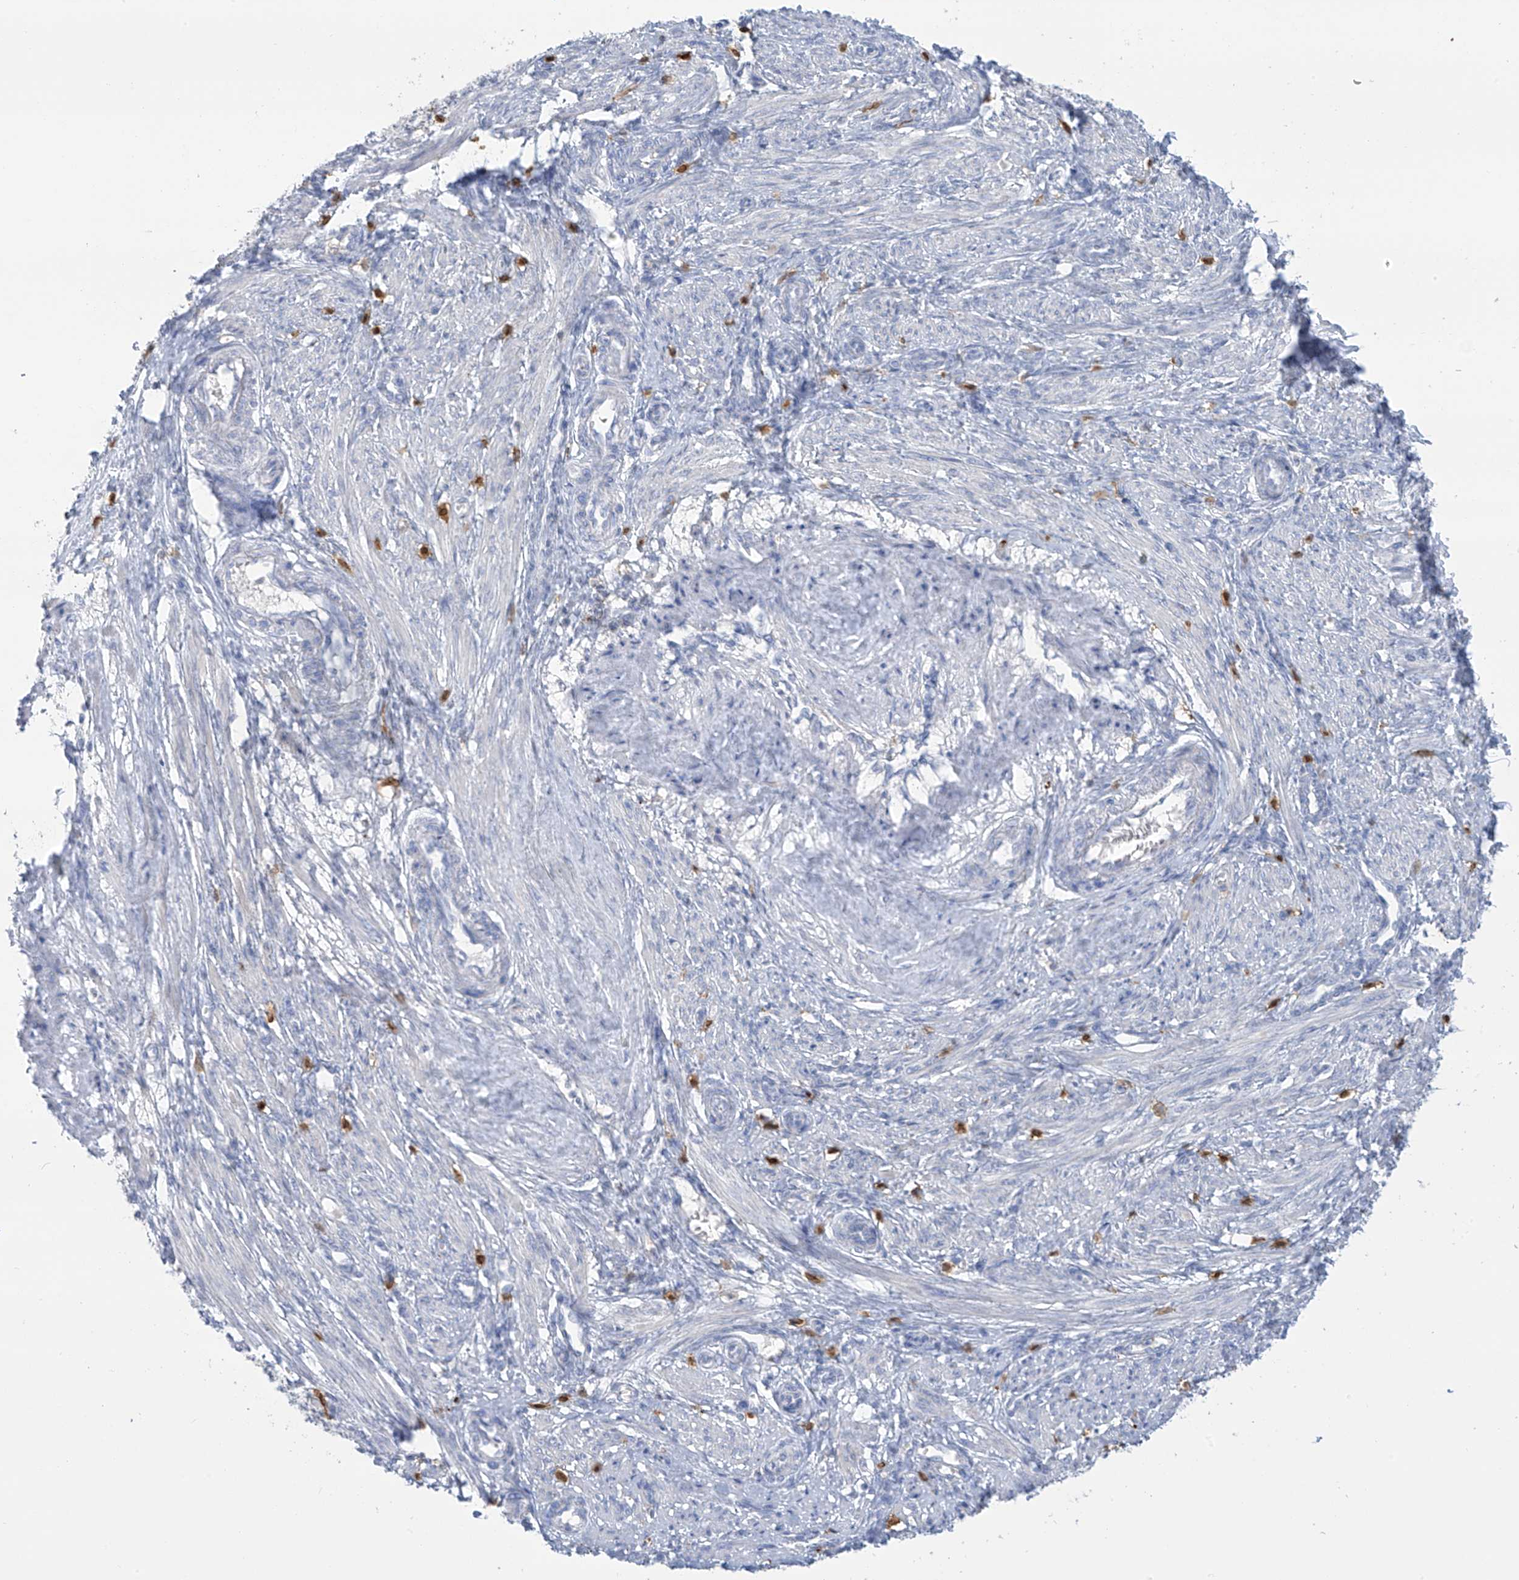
{"staining": {"intensity": "negative", "quantity": "none", "location": "none"}, "tissue": "smooth muscle", "cell_type": "Smooth muscle cells", "image_type": "normal", "snomed": [{"axis": "morphology", "description": "Normal tissue, NOS"}, {"axis": "topography", "description": "Endometrium"}], "caption": "IHC histopathology image of normal smooth muscle stained for a protein (brown), which shows no expression in smooth muscle cells.", "gene": "TRMT2B", "patient": {"sex": "female", "age": 33}}